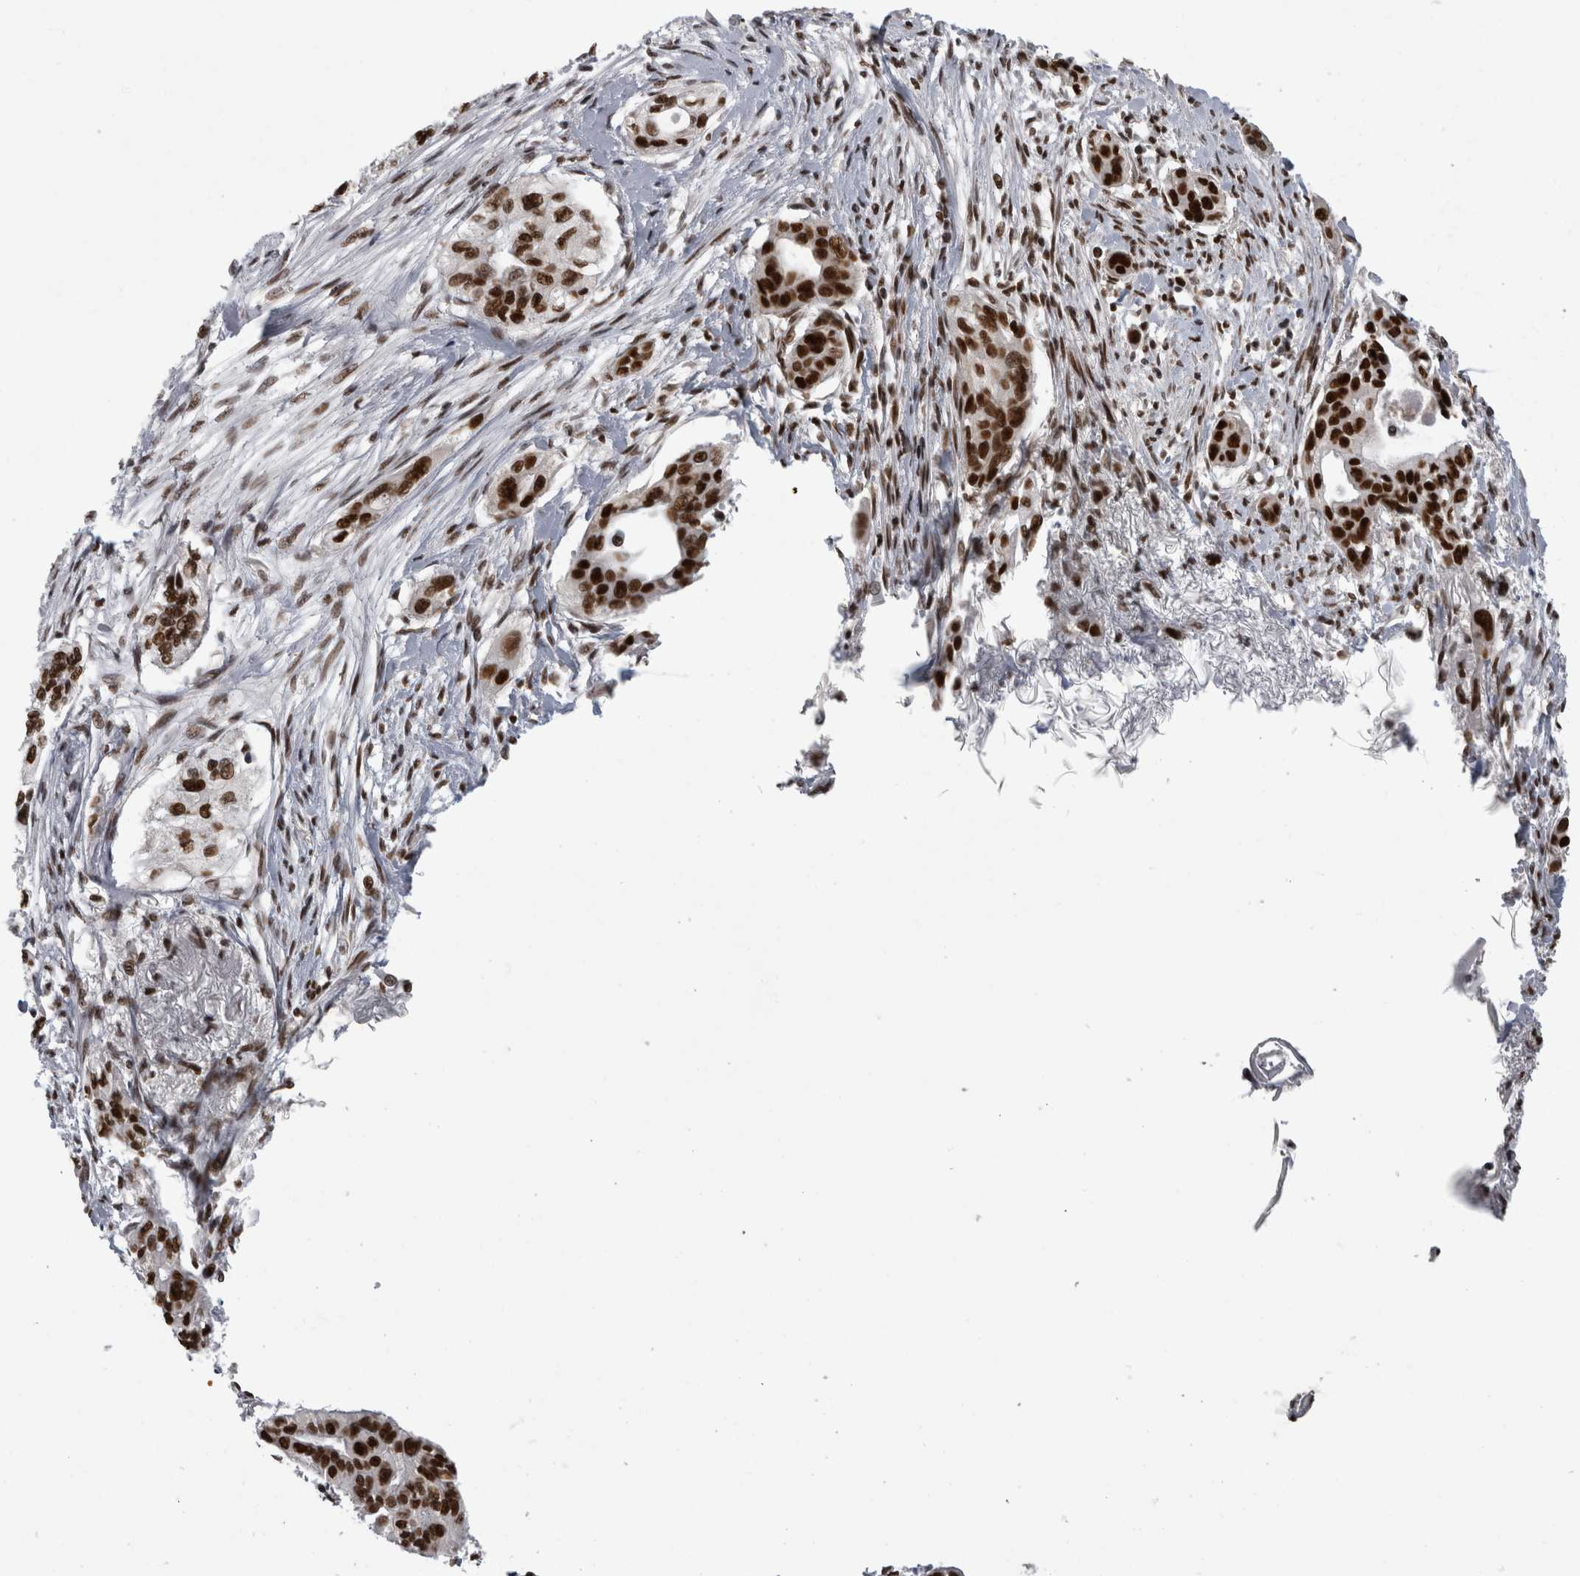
{"staining": {"intensity": "strong", "quantity": ">75%", "location": "nuclear"}, "tissue": "pancreatic cancer", "cell_type": "Tumor cells", "image_type": "cancer", "snomed": [{"axis": "morphology", "description": "Adenocarcinoma, NOS"}, {"axis": "topography", "description": "Pancreas"}], "caption": "Approximately >75% of tumor cells in human pancreatic cancer (adenocarcinoma) demonstrate strong nuclear protein positivity as visualized by brown immunohistochemical staining.", "gene": "ZSCAN2", "patient": {"sex": "female", "age": 60}}